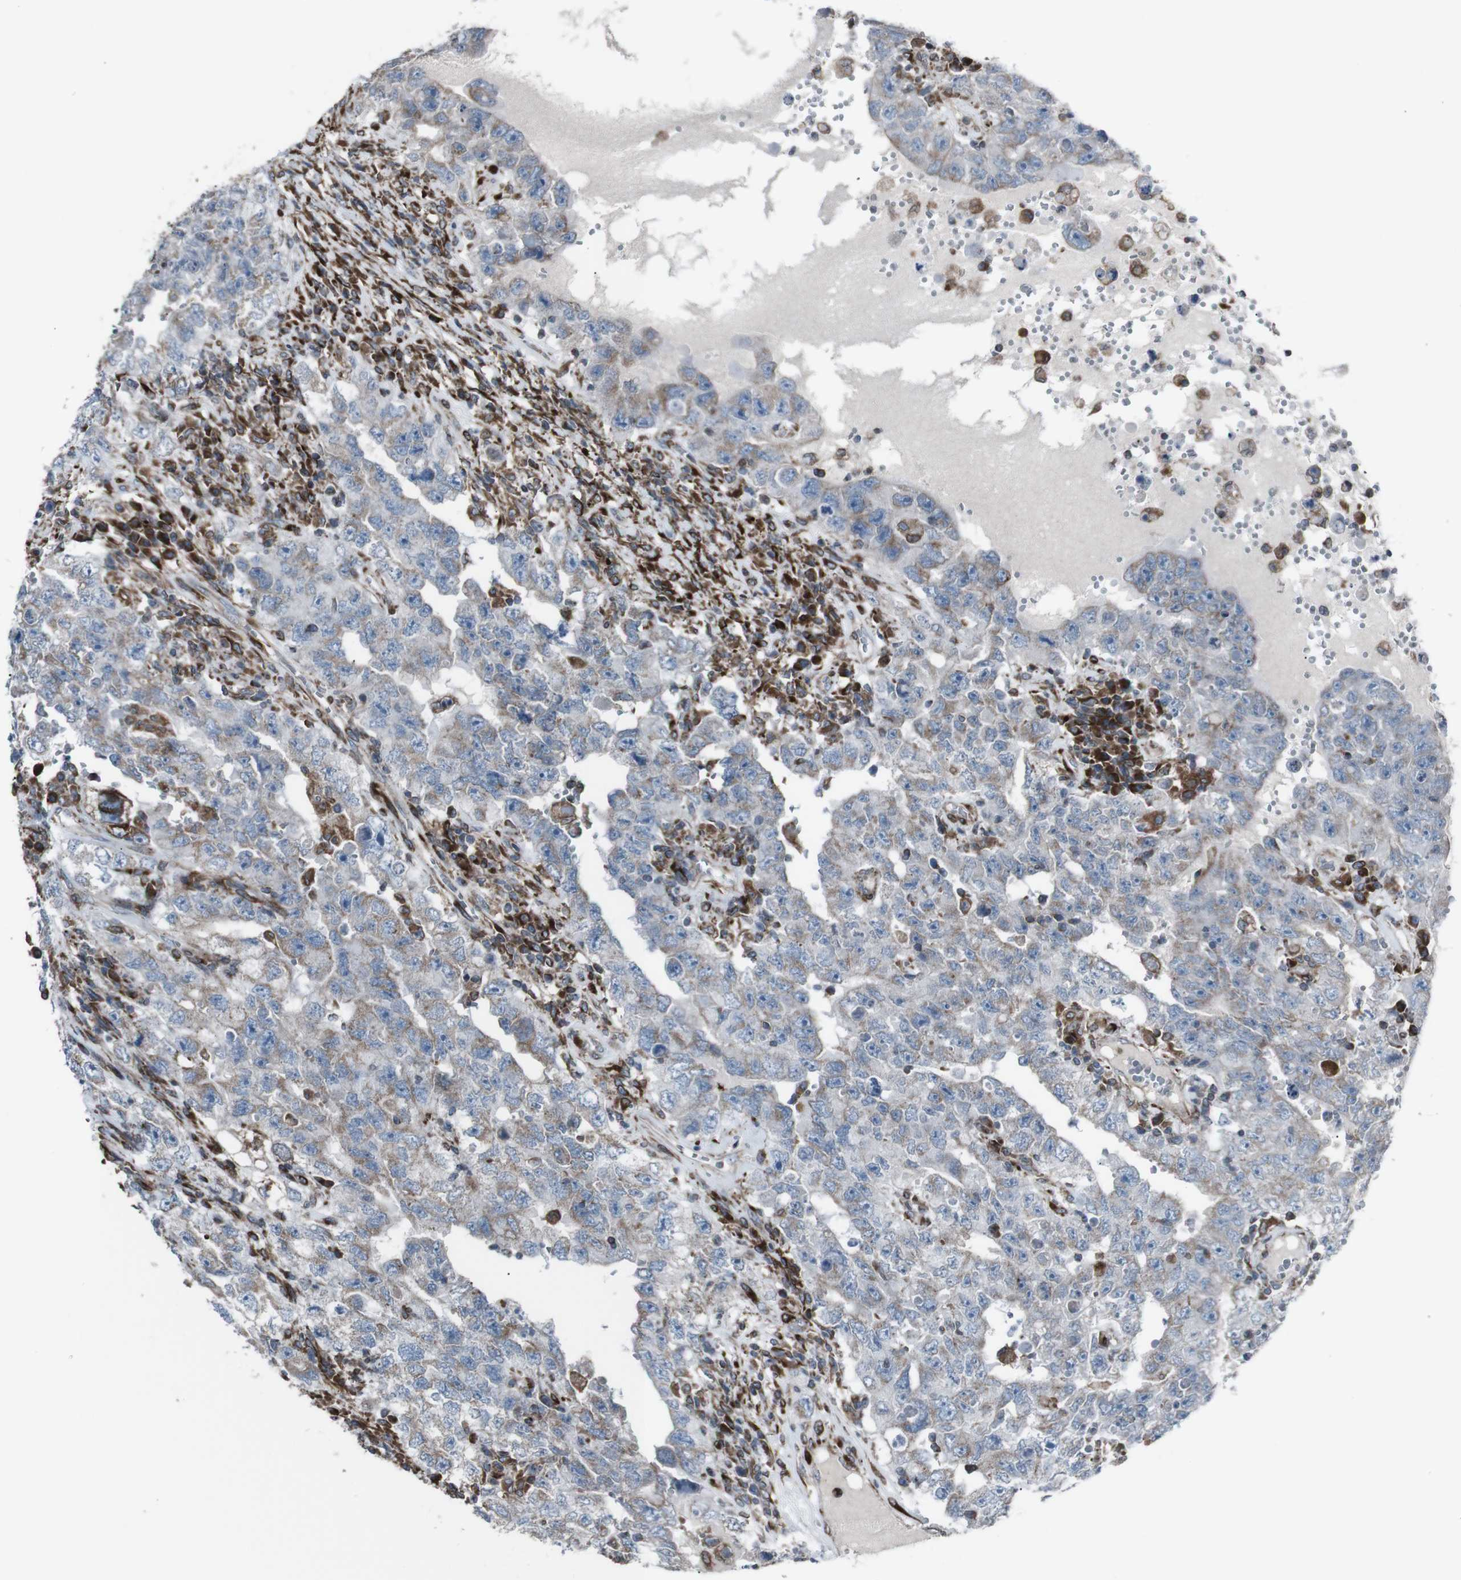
{"staining": {"intensity": "weak", "quantity": "<25%", "location": "cytoplasmic/membranous"}, "tissue": "testis cancer", "cell_type": "Tumor cells", "image_type": "cancer", "snomed": [{"axis": "morphology", "description": "Carcinoma, Embryonal, NOS"}, {"axis": "topography", "description": "Testis"}], "caption": "This is an immunohistochemistry image of human embryonal carcinoma (testis). There is no staining in tumor cells.", "gene": "LNPK", "patient": {"sex": "male", "age": 26}}